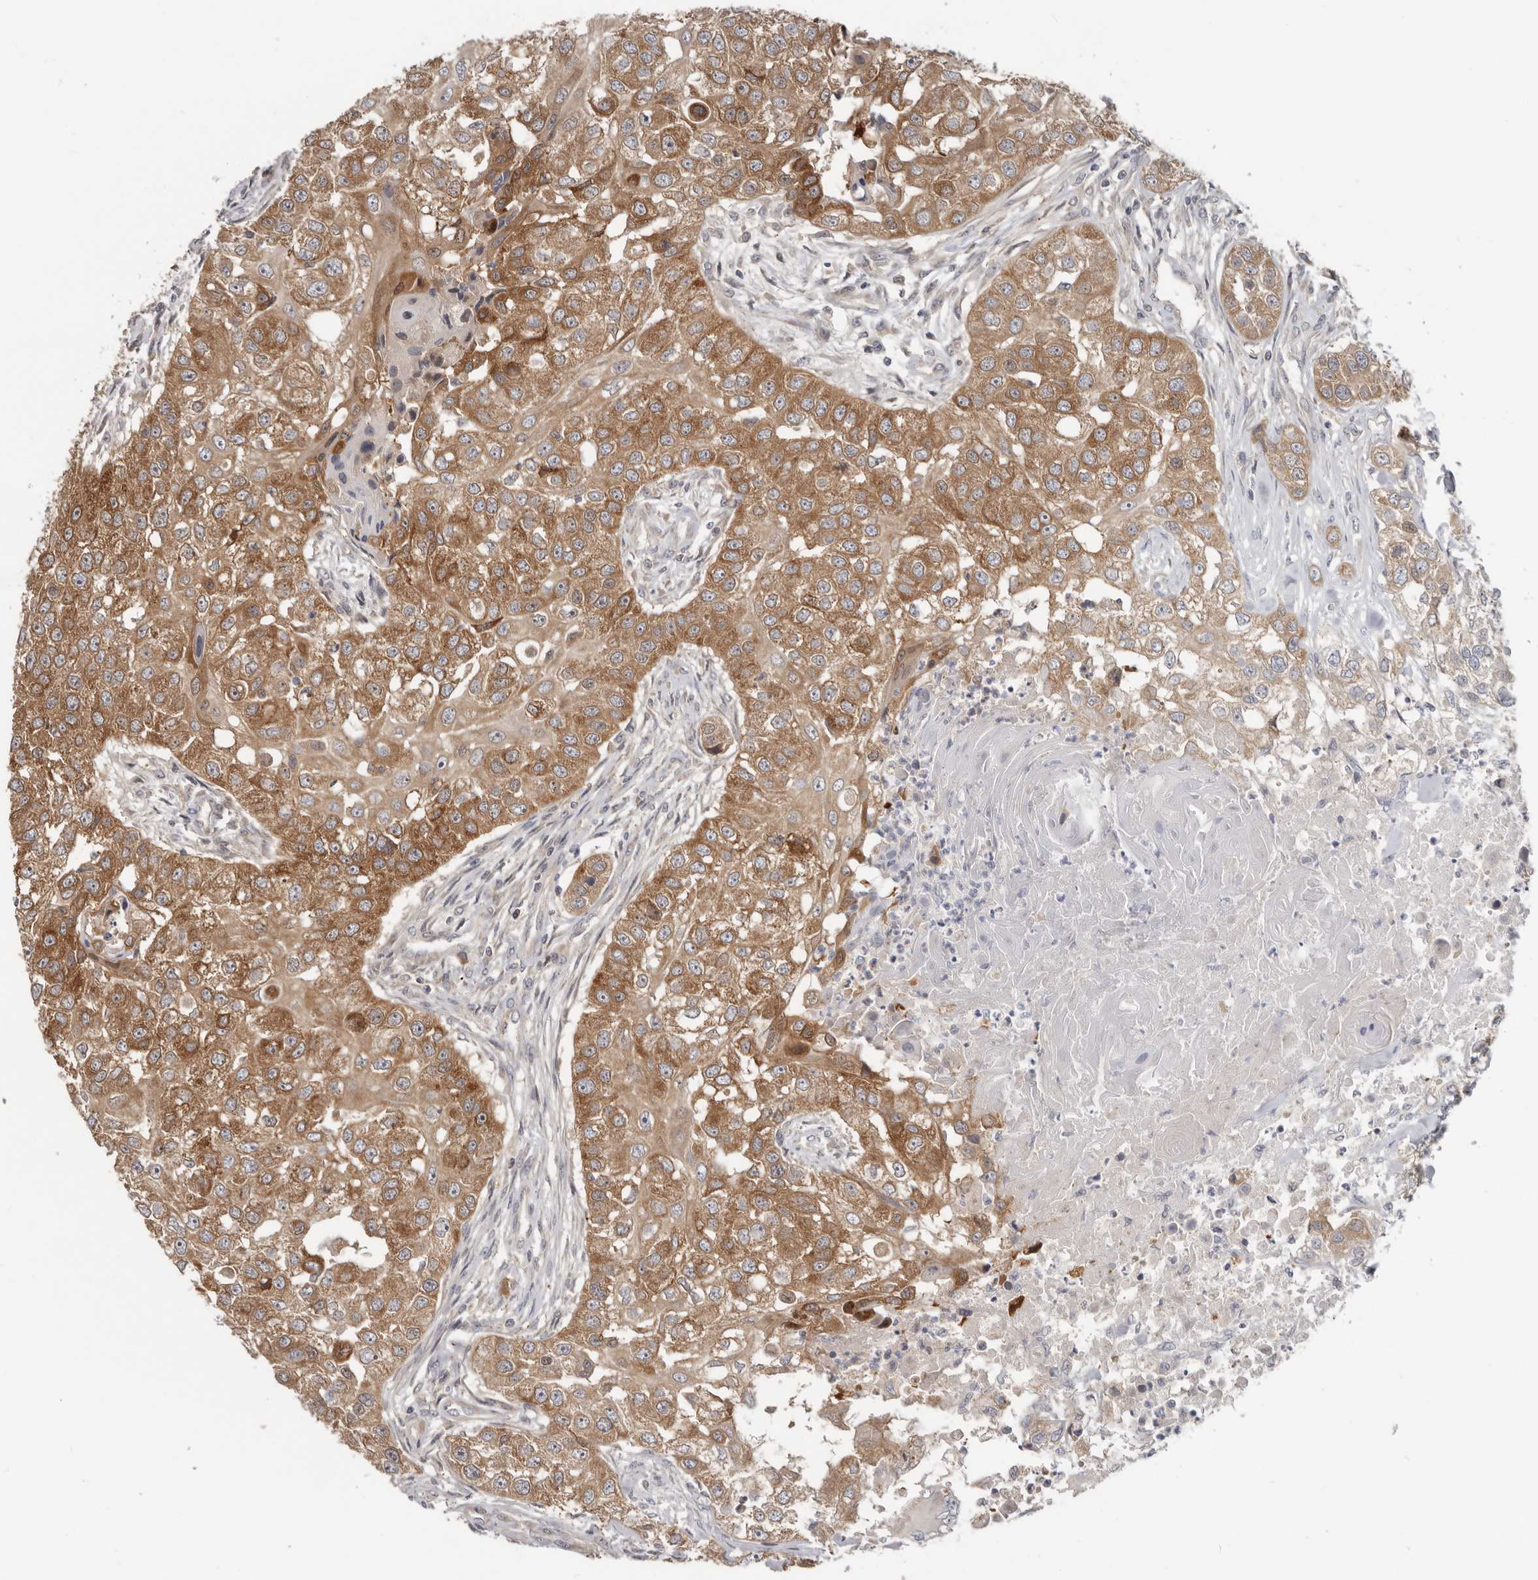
{"staining": {"intensity": "moderate", "quantity": "25%-75%", "location": "cytoplasmic/membranous"}, "tissue": "head and neck cancer", "cell_type": "Tumor cells", "image_type": "cancer", "snomed": [{"axis": "morphology", "description": "Normal tissue, NOS"}, {"axis": "morphology", "description": "Squamous cell carcinoma, NOS"}, {"axis": "topography", "description": "Skeletal muscle"}, {"axis": "topography", "description": "Head-Neck"}], "caption": "Immunohistochemical staining of human head and neck cancer exhibits moderate cytoplasmic/membranous protein positivity in about 25%-75% of tumor cells. The staining is performed using DAB brown chromogen to label protein expression. The nuclei are counter-stained blue using hematoxylin.", "gene": "BAD", "patient": {"sex": "male", "age": 51}}